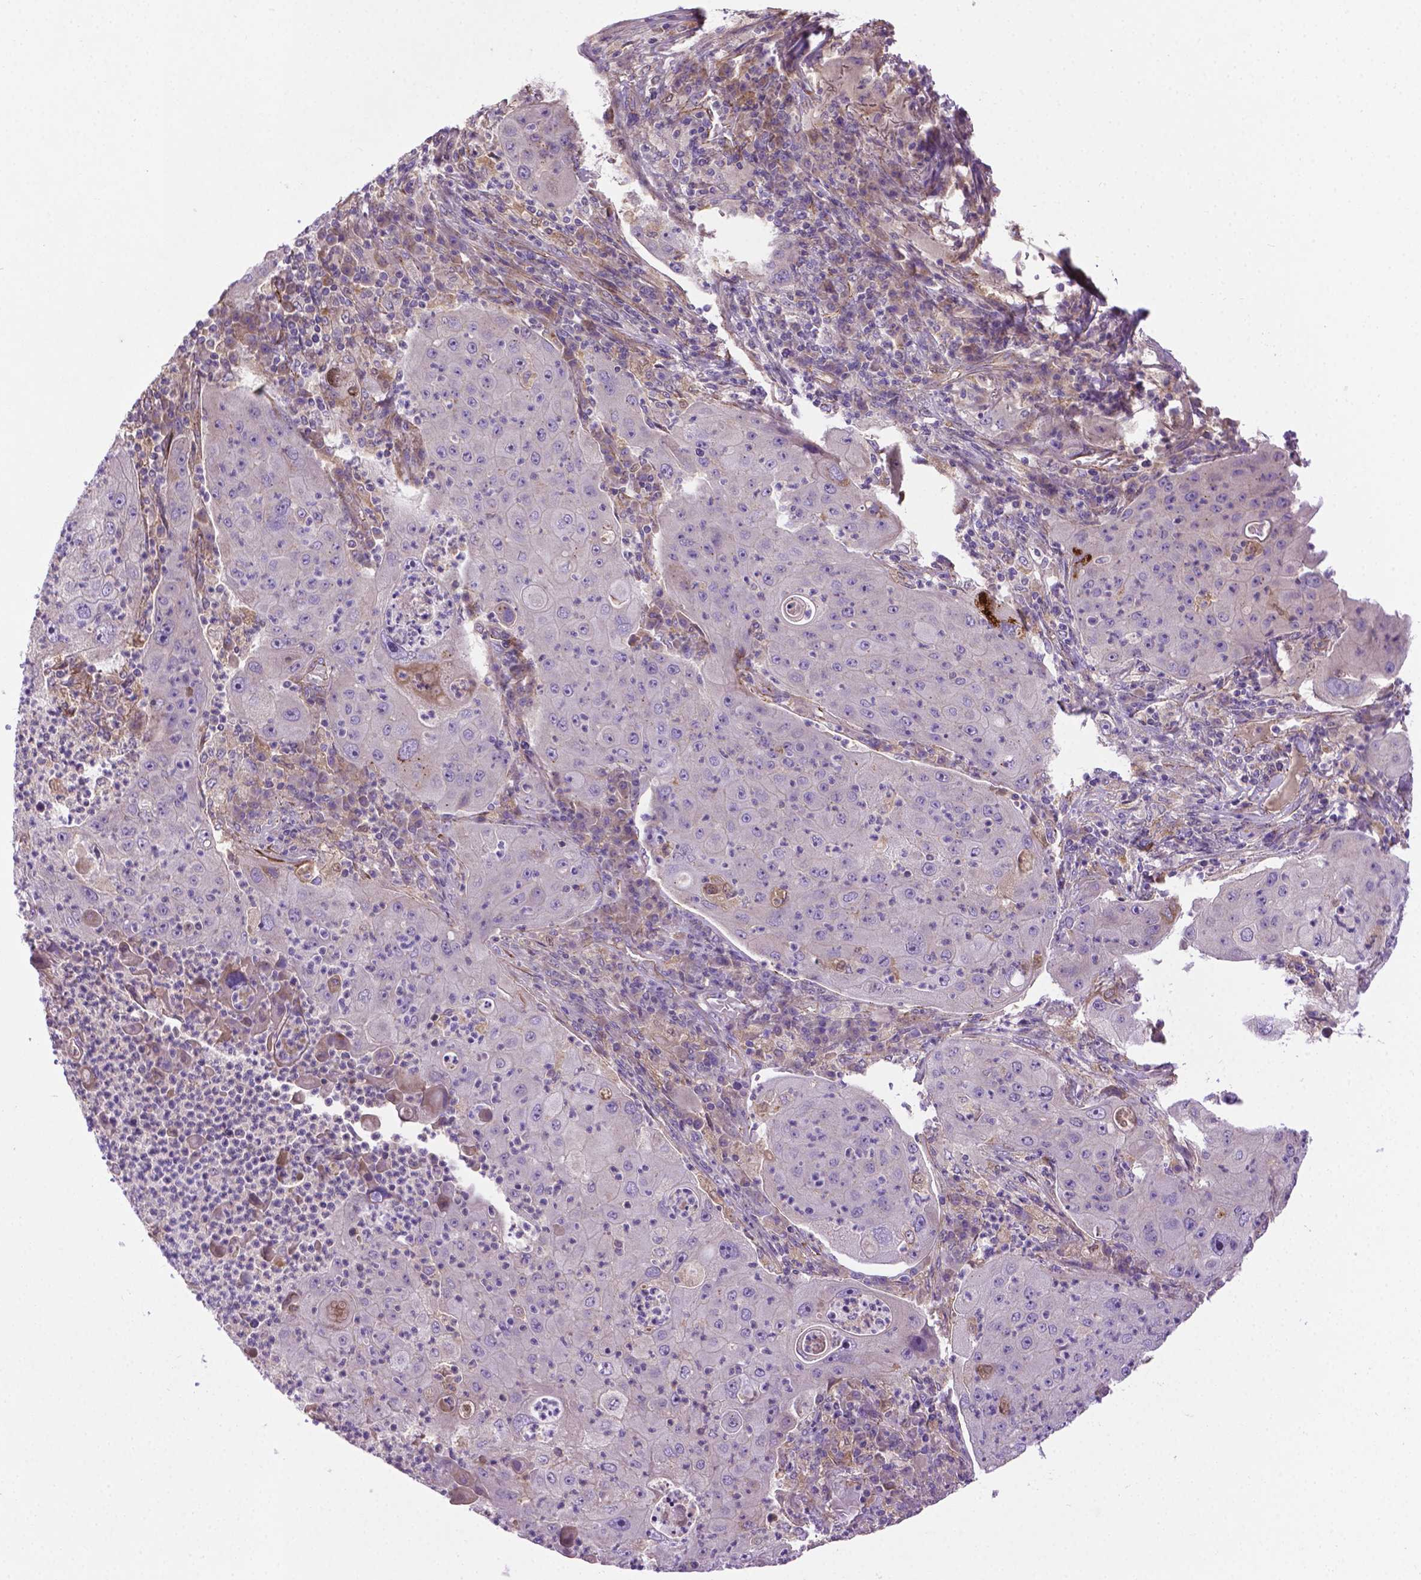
{"staining": {"intensity": "moderate", "quantity": "<25%", "location": "cytoplasmic/membranous"}, "tissue": "lung cancer", "cell_type": "Tumor cells", "image_type": "cancer", "snomed": [{"axis": "morphology", "description": "Squamous cell carcinoma, NOS"}, {"axis": "topography", "description": "Lung"}], "caption": "A photomicrograph of human lung cancer stained for a protein reveals moderate cytoplasmic/membranous brown staining in tumor cells.", "gene": "CCER2", "patient": {"sex": "female", "age": 59}}